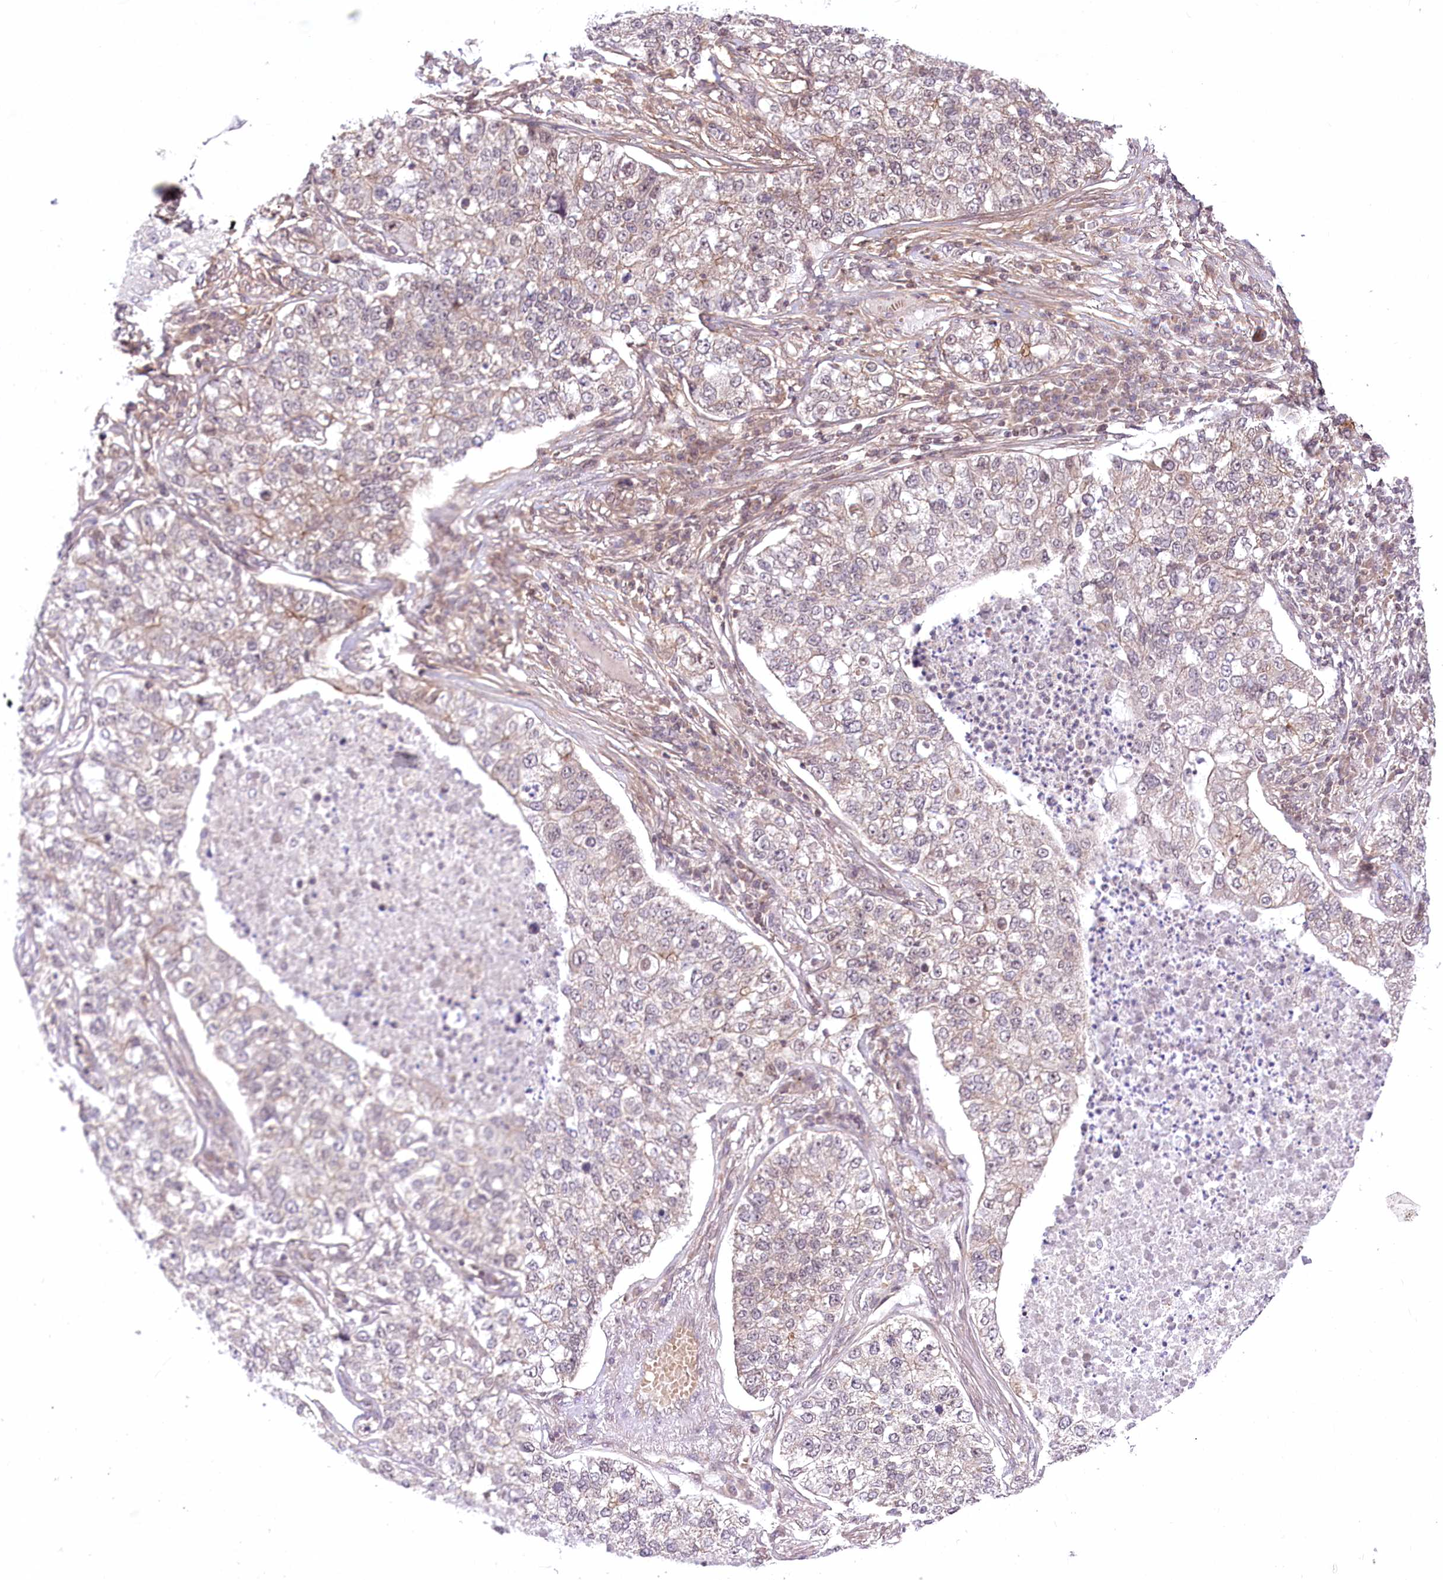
{"staining": {"intensity": "weak", "quantity": "<25%", "location": "cytoplasmic/membranous"}, "tissue": "lung cancer", "cell_type": "Tumor cells", "image_type": "cancer", "snomed": [{"axis": "morphology", "description": "Adenocarcinoma, NOS"}, {"axis": "topography", "description": "Lung"}], "caption": "IHC of human lung adenocarcinoma displays no positivity in tumor cells.", "gene": "ZMAT2", "patient": {"sex": "male", "age": 49}}